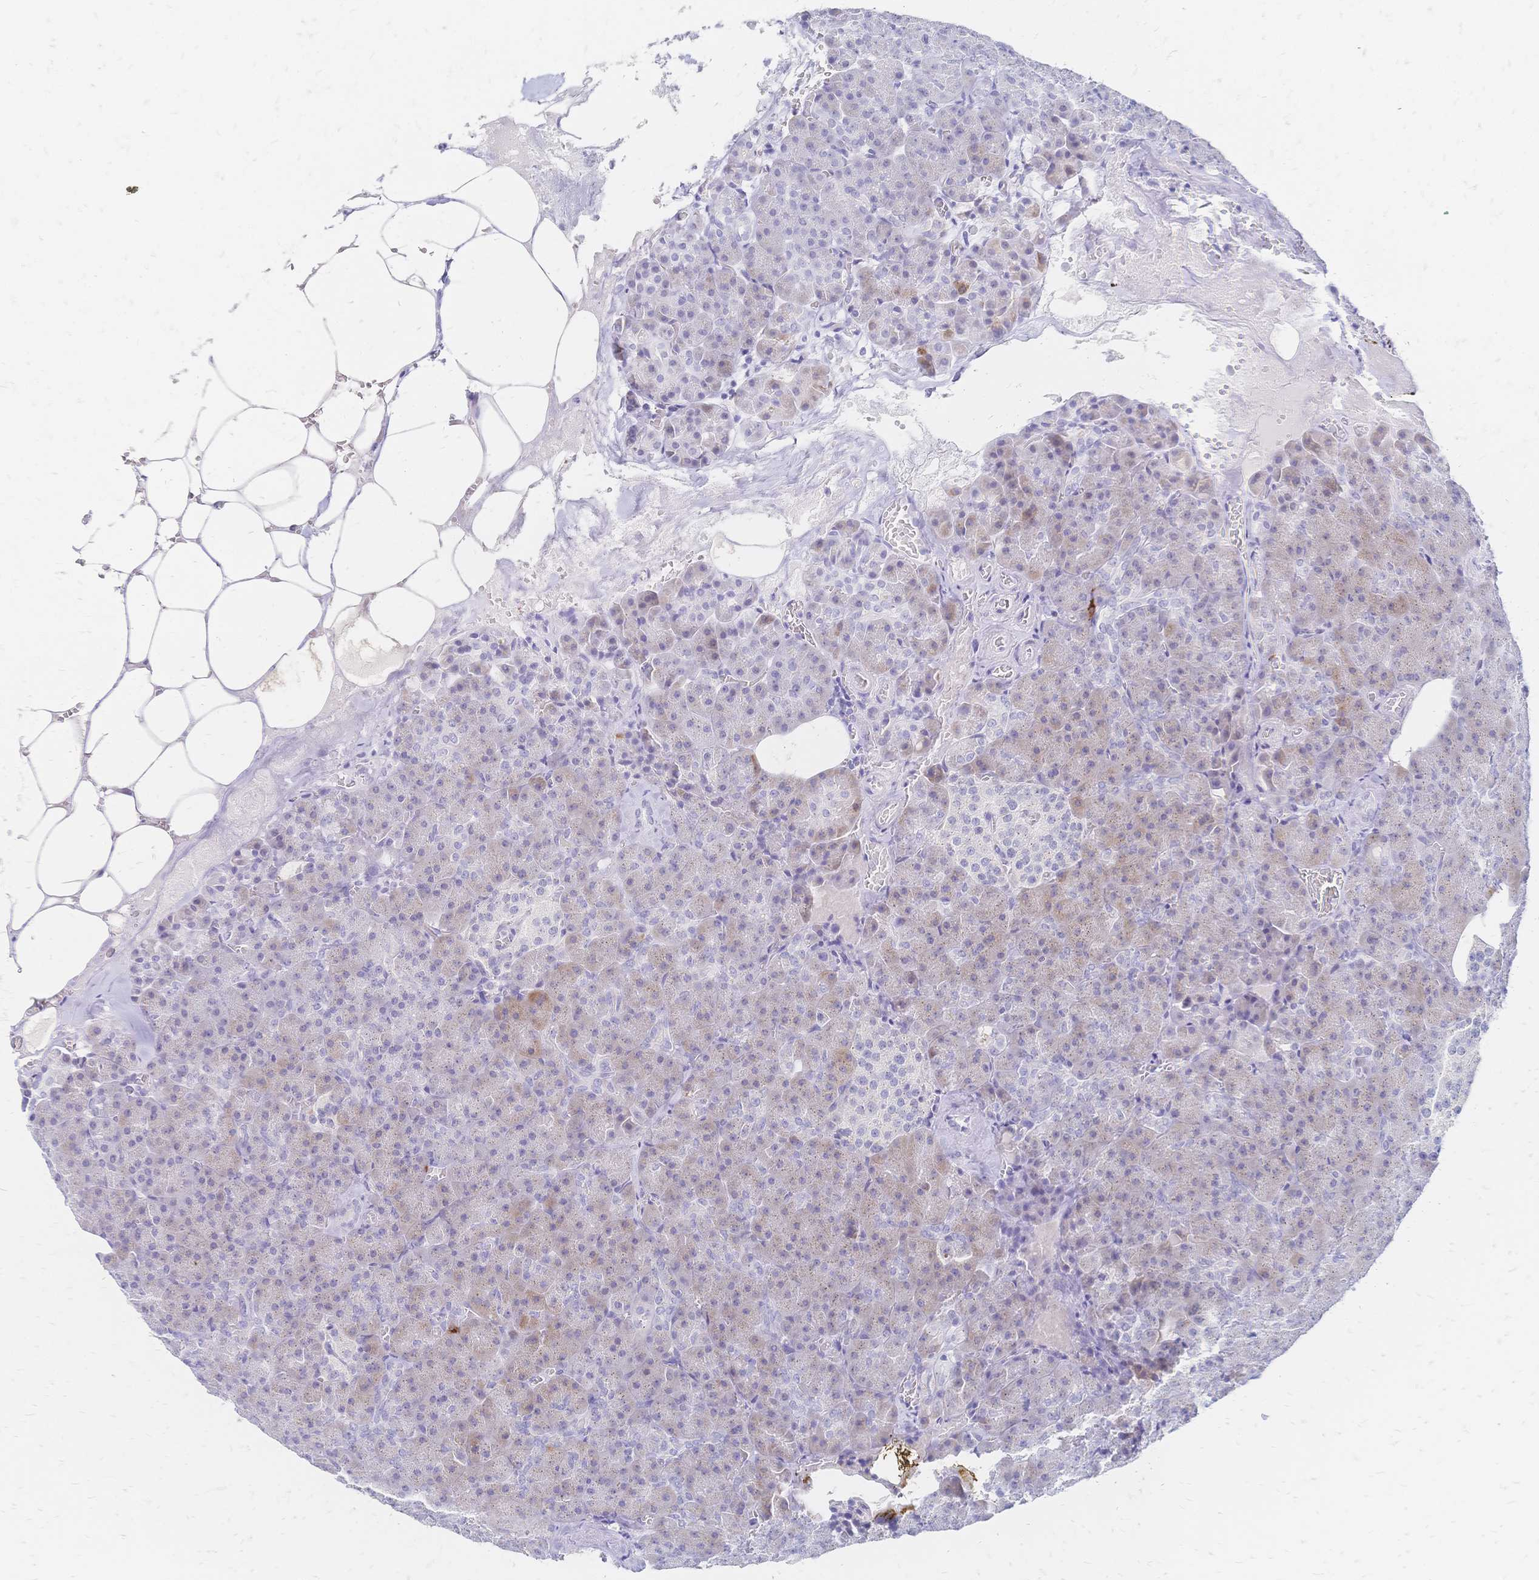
{"staining": {"intensity": "weak", "quantity": "<25%", "location": "cytoplasmic/membranous"}, "tissue": "pancreas", "cell_type": "Exocrine glandular cells", "image_type": "normal", "snomed": [{"axis": "morphology", "description": "Normal tissue, NOS"}, {"axis": "topography", "description": "Pancreas"}], "caption": "Immunohistochemical staining of benign human pancreas reveals no significant staining in exocrine glandular cells. (DAB IHC visualized using brightfield microscopy, high magnification).", "gene": "PSORS1C2", "patient": {"sex": "female", "age": 74}}